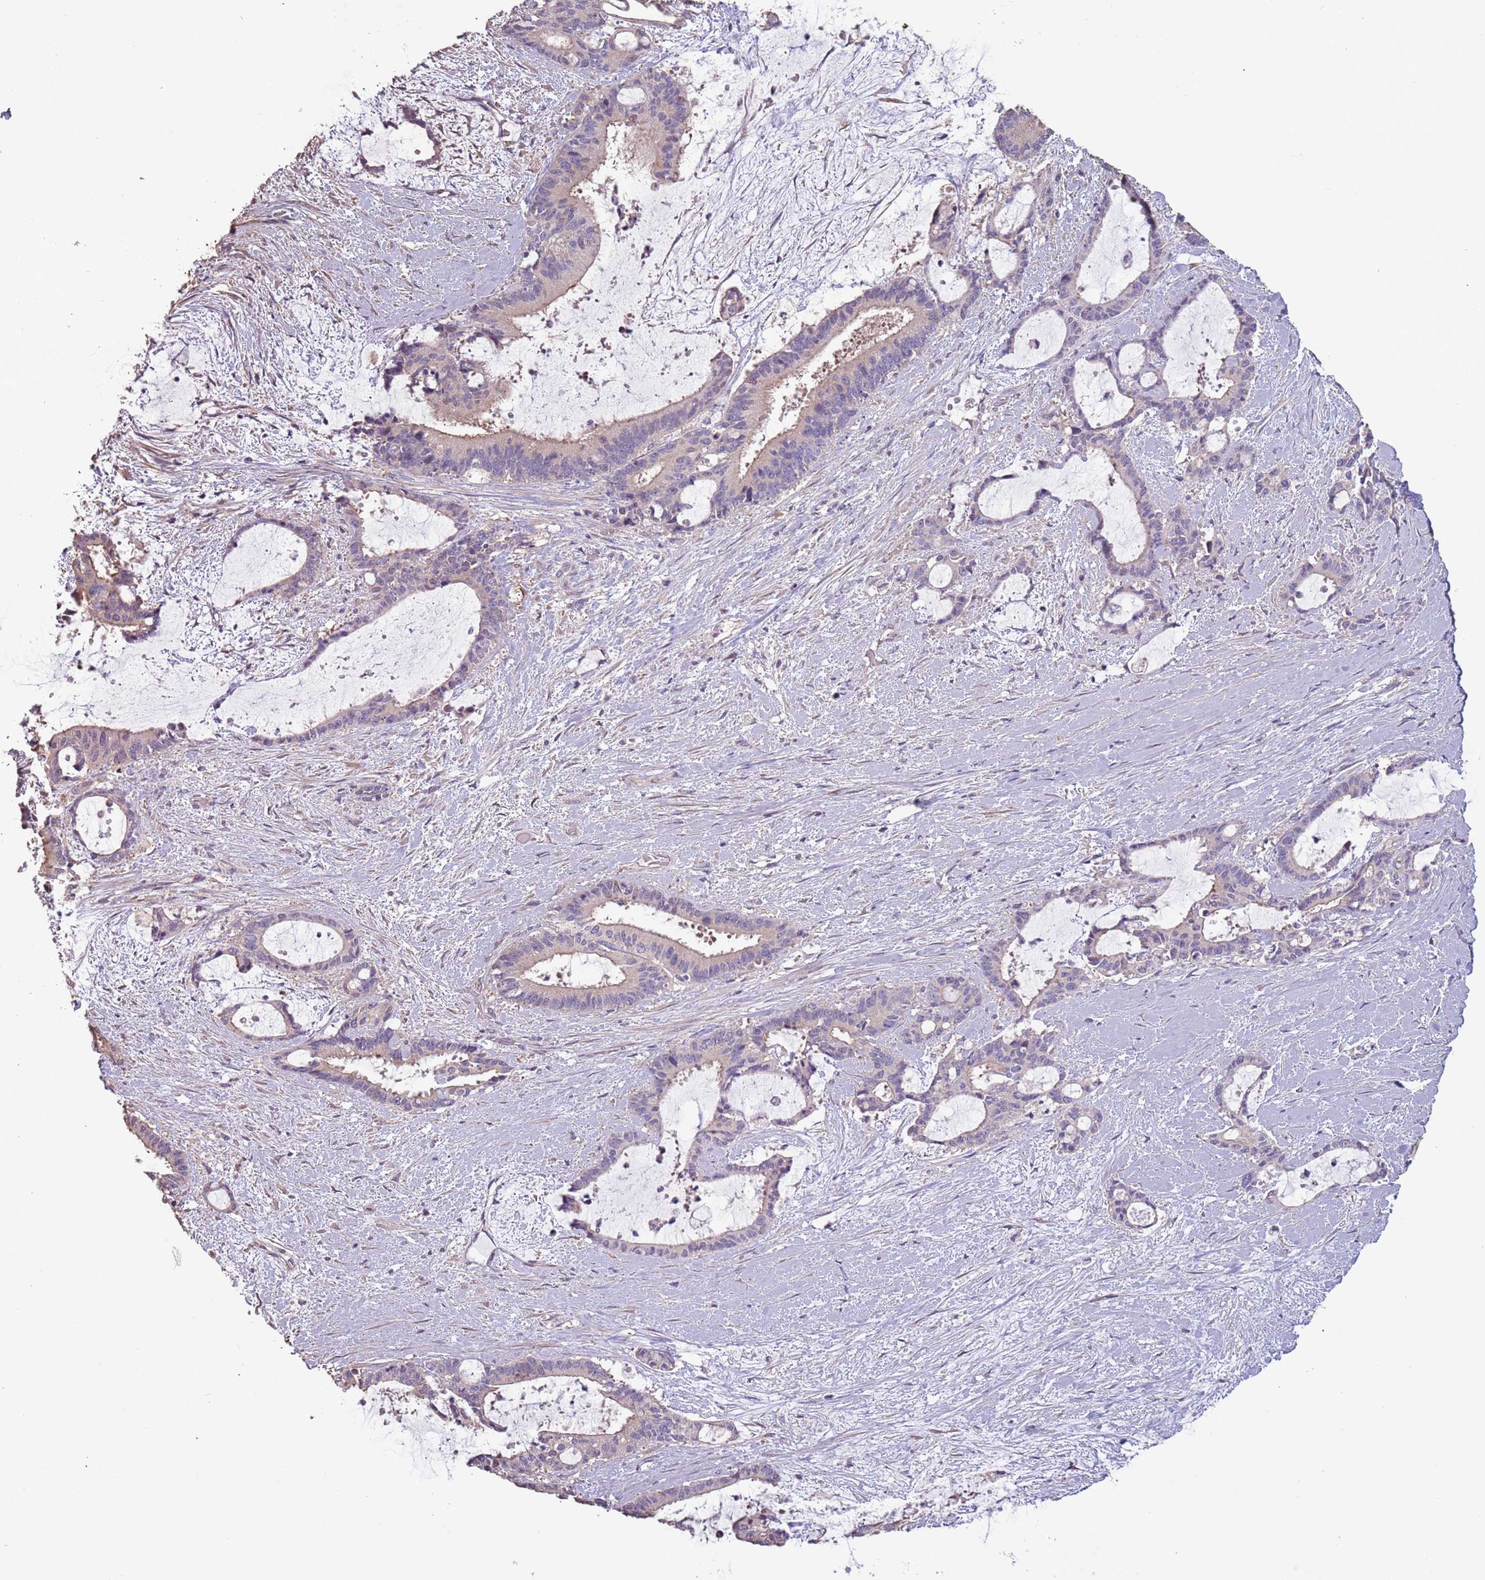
{"staining": {"intensity": "weak", "quantity": "<25%", "location": "cytoplasmic/membranous"}, "tissue": "liver cancer", "cell_type": "Tumor cells", "image_type": "cancer", "snomed": [{"axis": "morphology", "description": "Normal tissue, NOS"}, {"axis": "morphology", "description": "Cholangiocarcinoma"}, {"axis": "topography", "description": "Liver"}, {"axis": "topography", "description": "Peripheral nerve tissue"}], "caption": "High power microscopy image of an immunohistochemistry image of liver cancer (cholangiocarcinoma), revealing no significant expression in tumor cells.", "gene": "MBD3L1", "patient": {"sex": "female", "age": 73}}